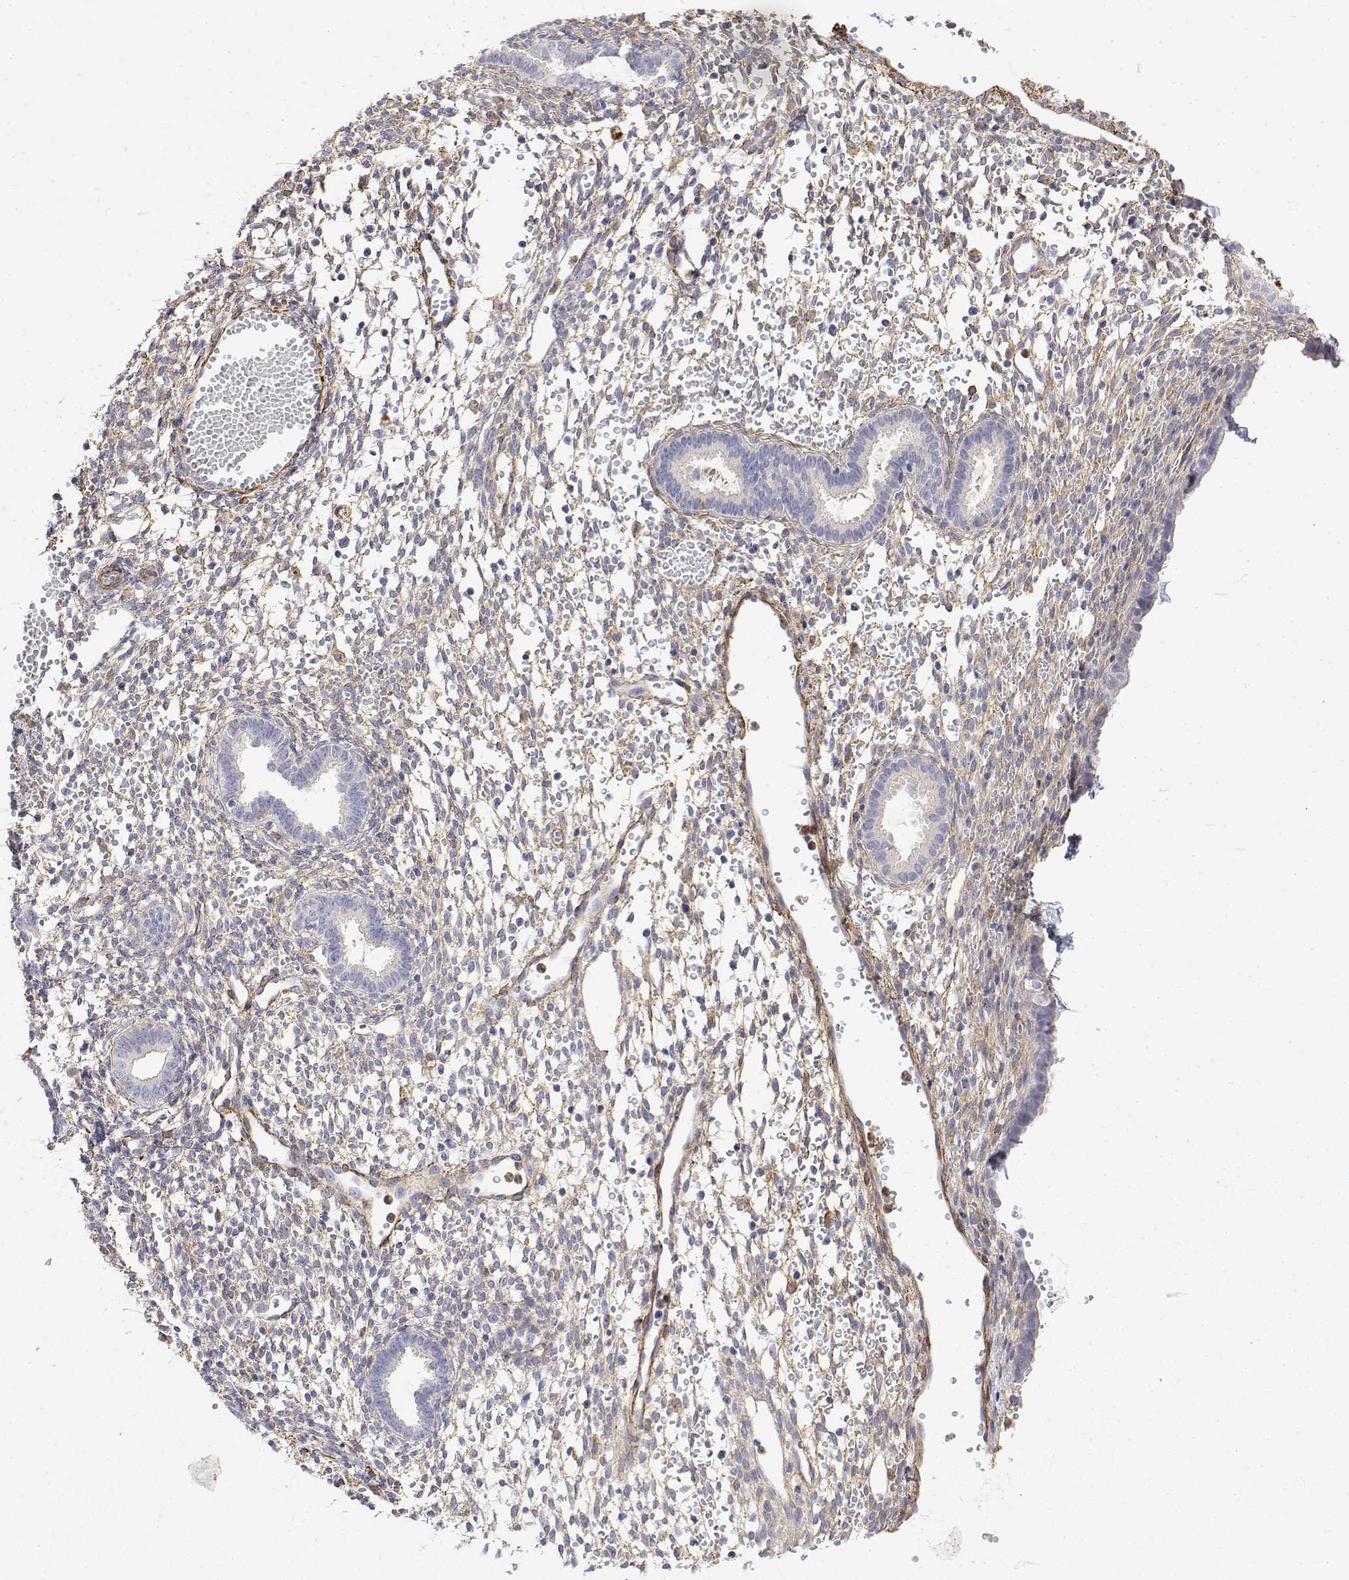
{"staining": {"intensity": "negative", "quantity": "none", "location": "none"}, "tissue": "endometrium", "cell_type": "Cells in endometrial stroma", "image_type": "normal", "snomed": [{"axis": "morphology", "description": "Normal tissue, NOS"}, {"axis": "topography", "description": "Endometrium"}], "caption": "Endometrium stained for a protein using IHC shows no staining cells in endometrial stroma.", "gene": "SOWAHD", "patient": {"sex": "female", "age": 36}}